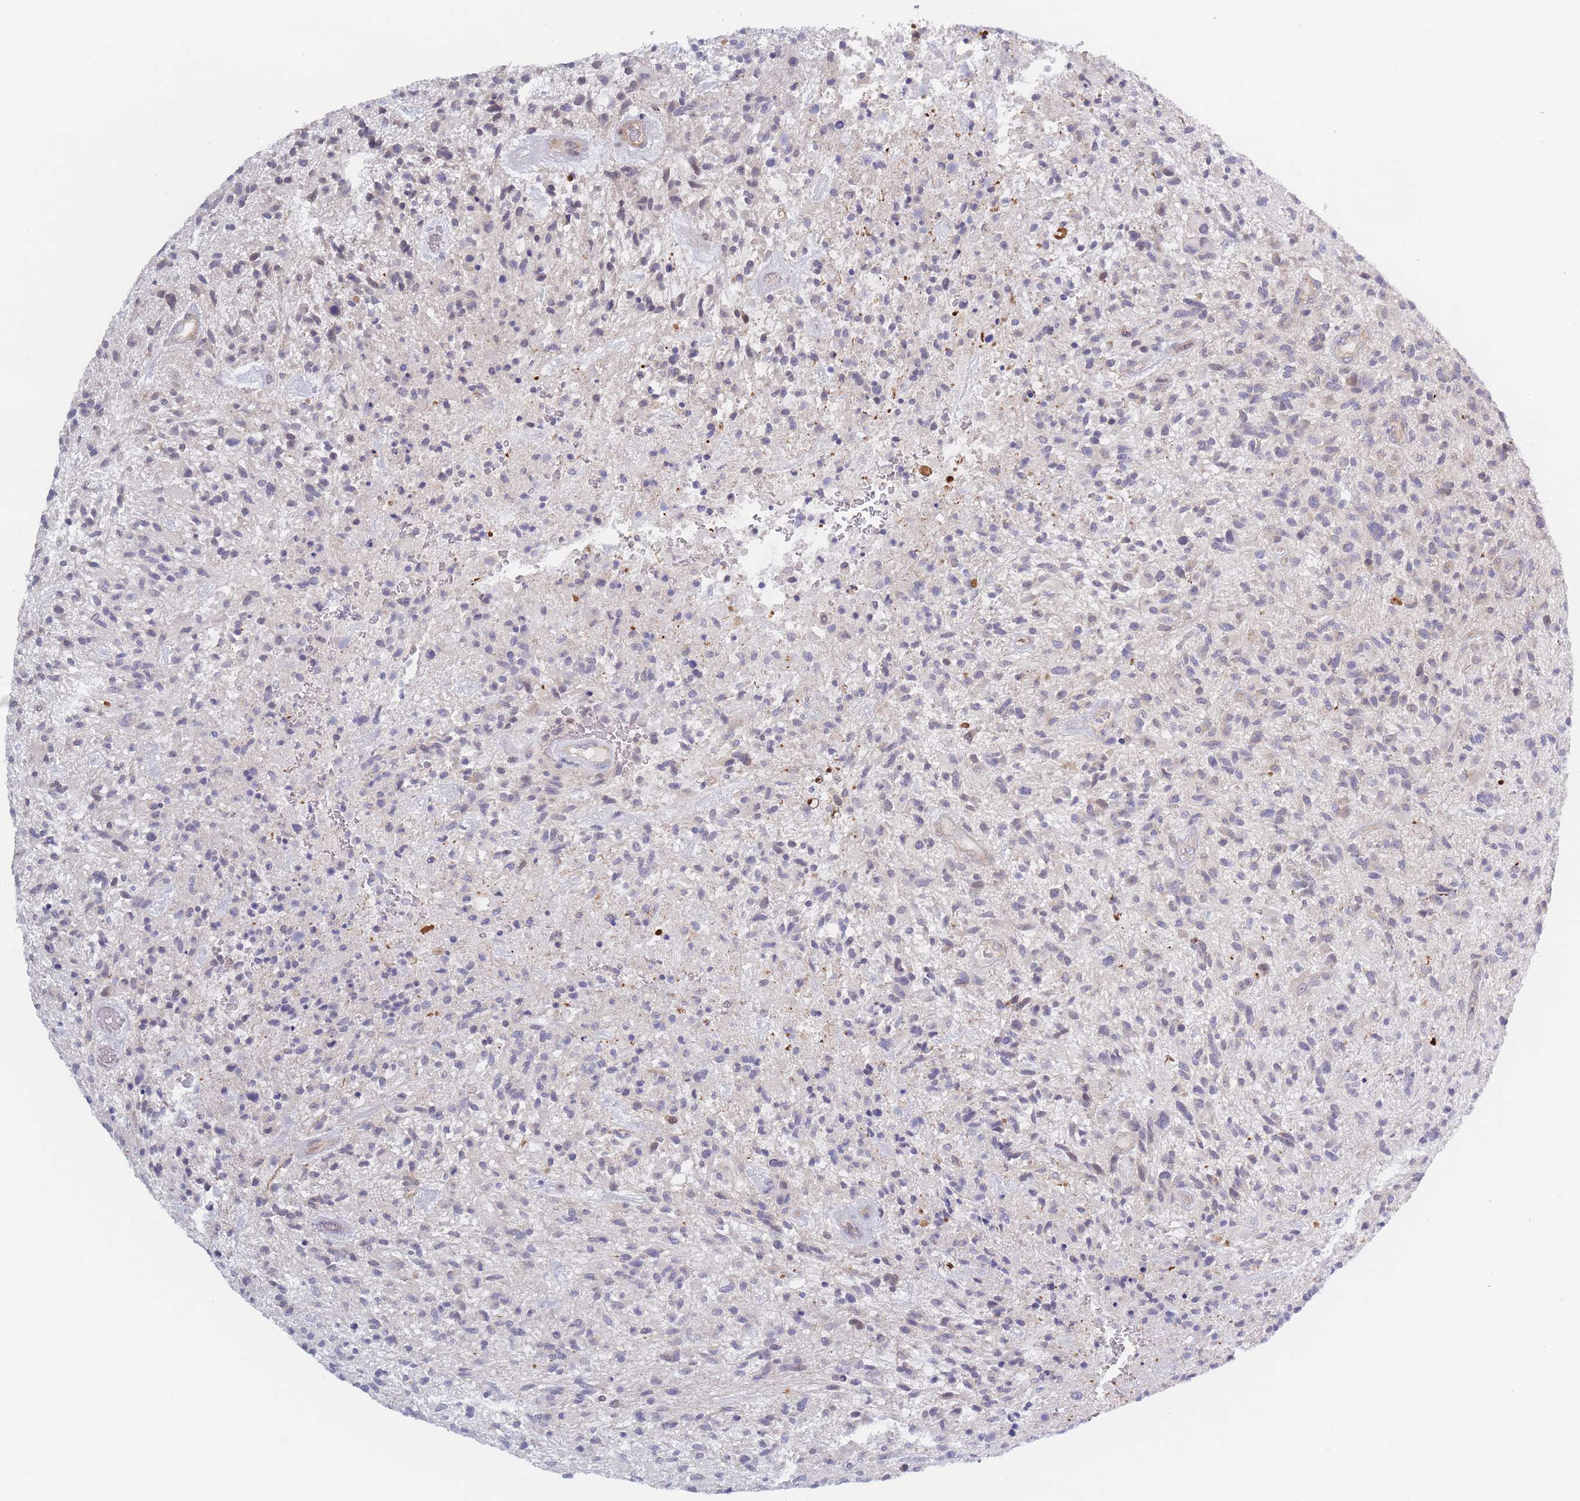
{"staining": {"intensity": "negative", "quantity": "none", "location": "none"}, "tissue": "glioma", "cell_type": "Tumor cells", "image_type": "cancer", "snomed": [{"axis": "morphology", "description": "Glioma, malignant, High grade"}, {"axis": "topography", "description": "Brain"}], "caption": "Tumor cells show no significant protein staining in glioma.", "gene": "FAM227B", "patient": {"sex": "male", "age": 47}}